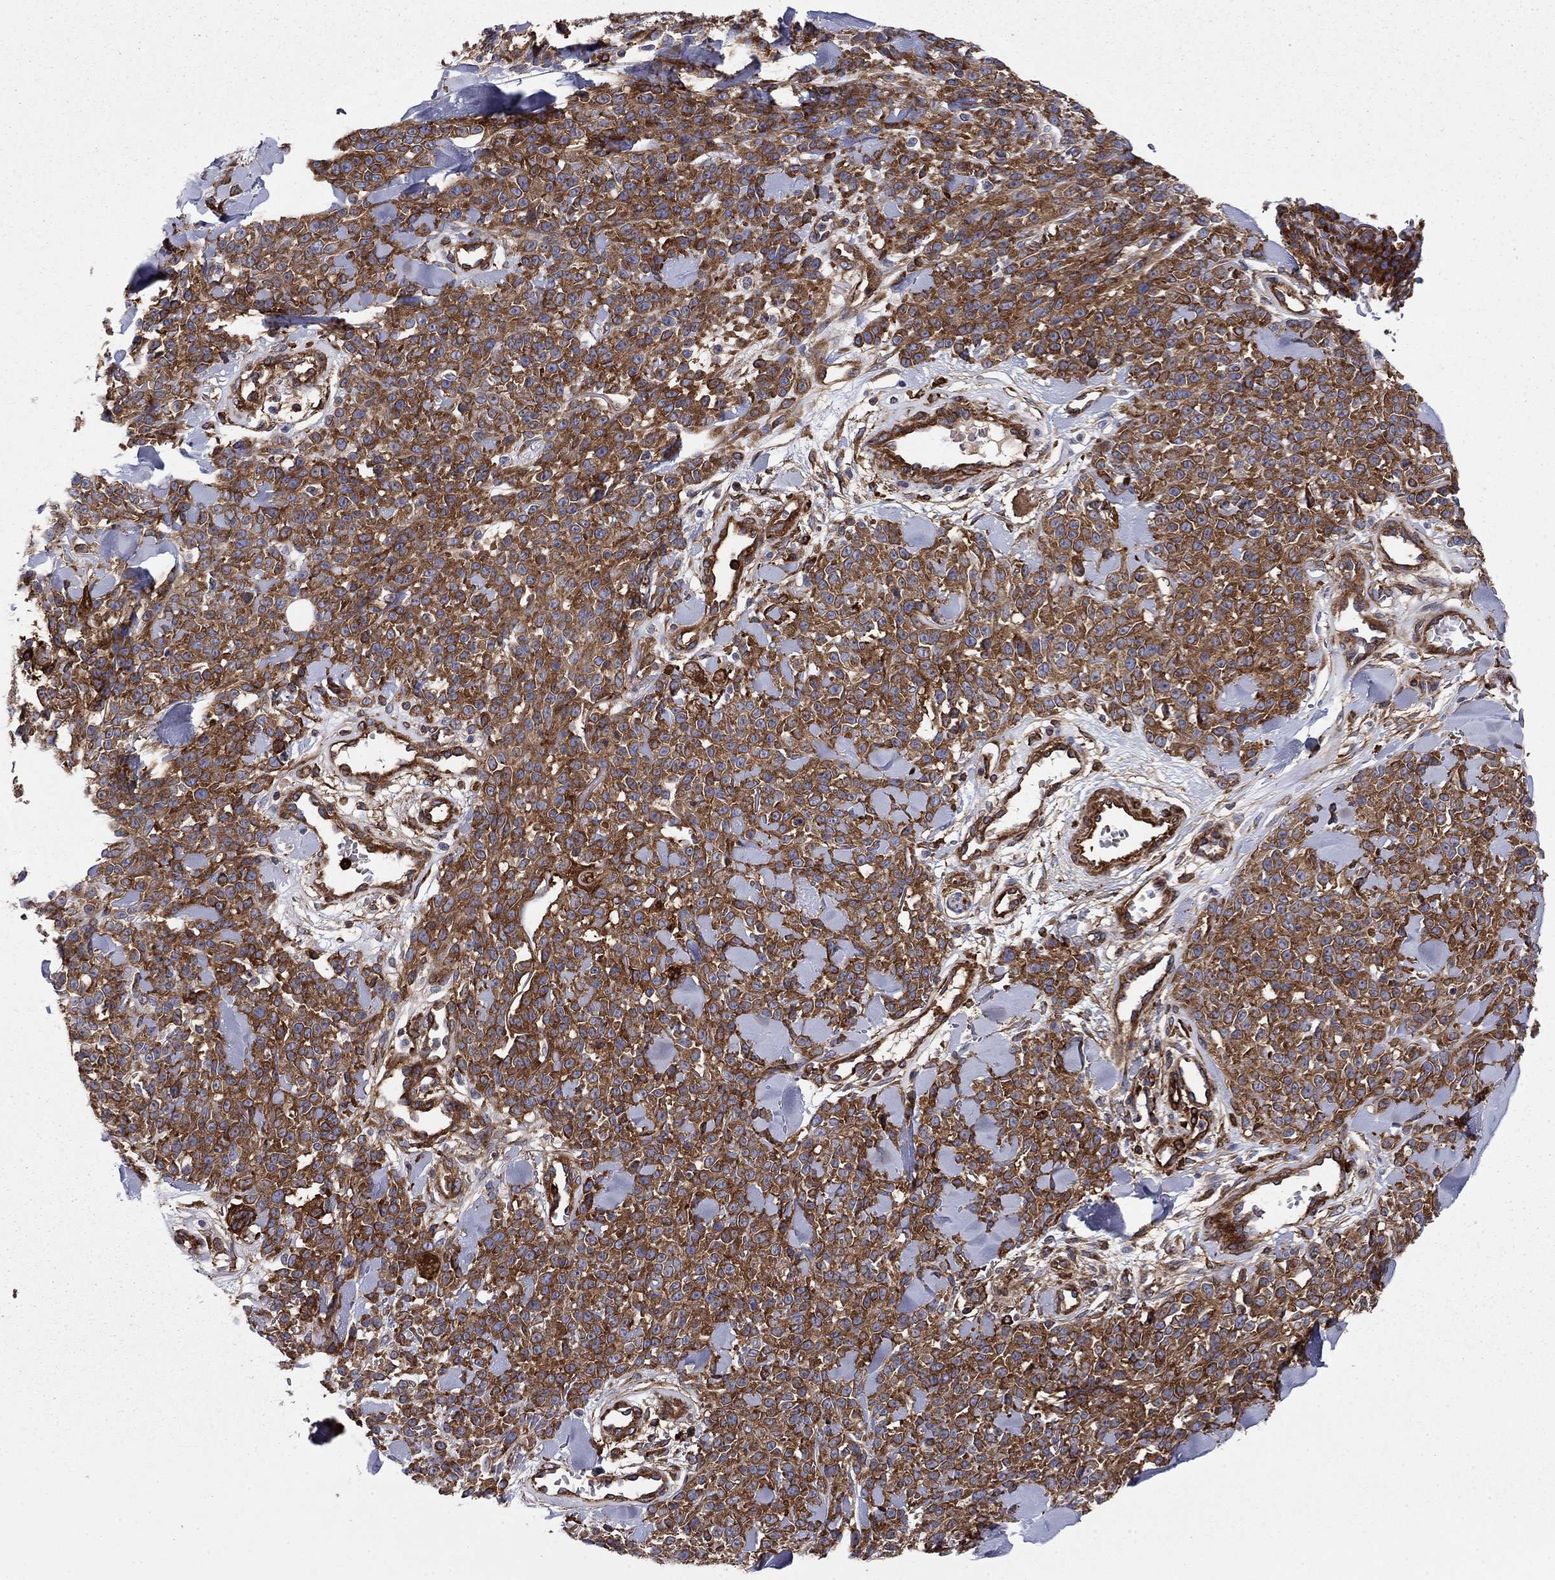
{"staining": {"intensity": "strong", "quantity": ">75%", "location": "cytoplasmic/membranous"}, "tissue": "melanoma", "cell_type": "Tumor cells", "image_type": "cancer", "snomed": [{"axis": "morphology", "description": "Malignant melanoma, NOS"}, {"axis": "topography", "description": "Skin"}, {"axis": "topography", "description": "Skin of trunk"}], "caption": "A brown stain highlights strong cytoplasmic/membranous staining of a protein in human melanoma tumor cells.", "gene": "EHBP1L1", "patient": {"sex": "male", "age": 74}}